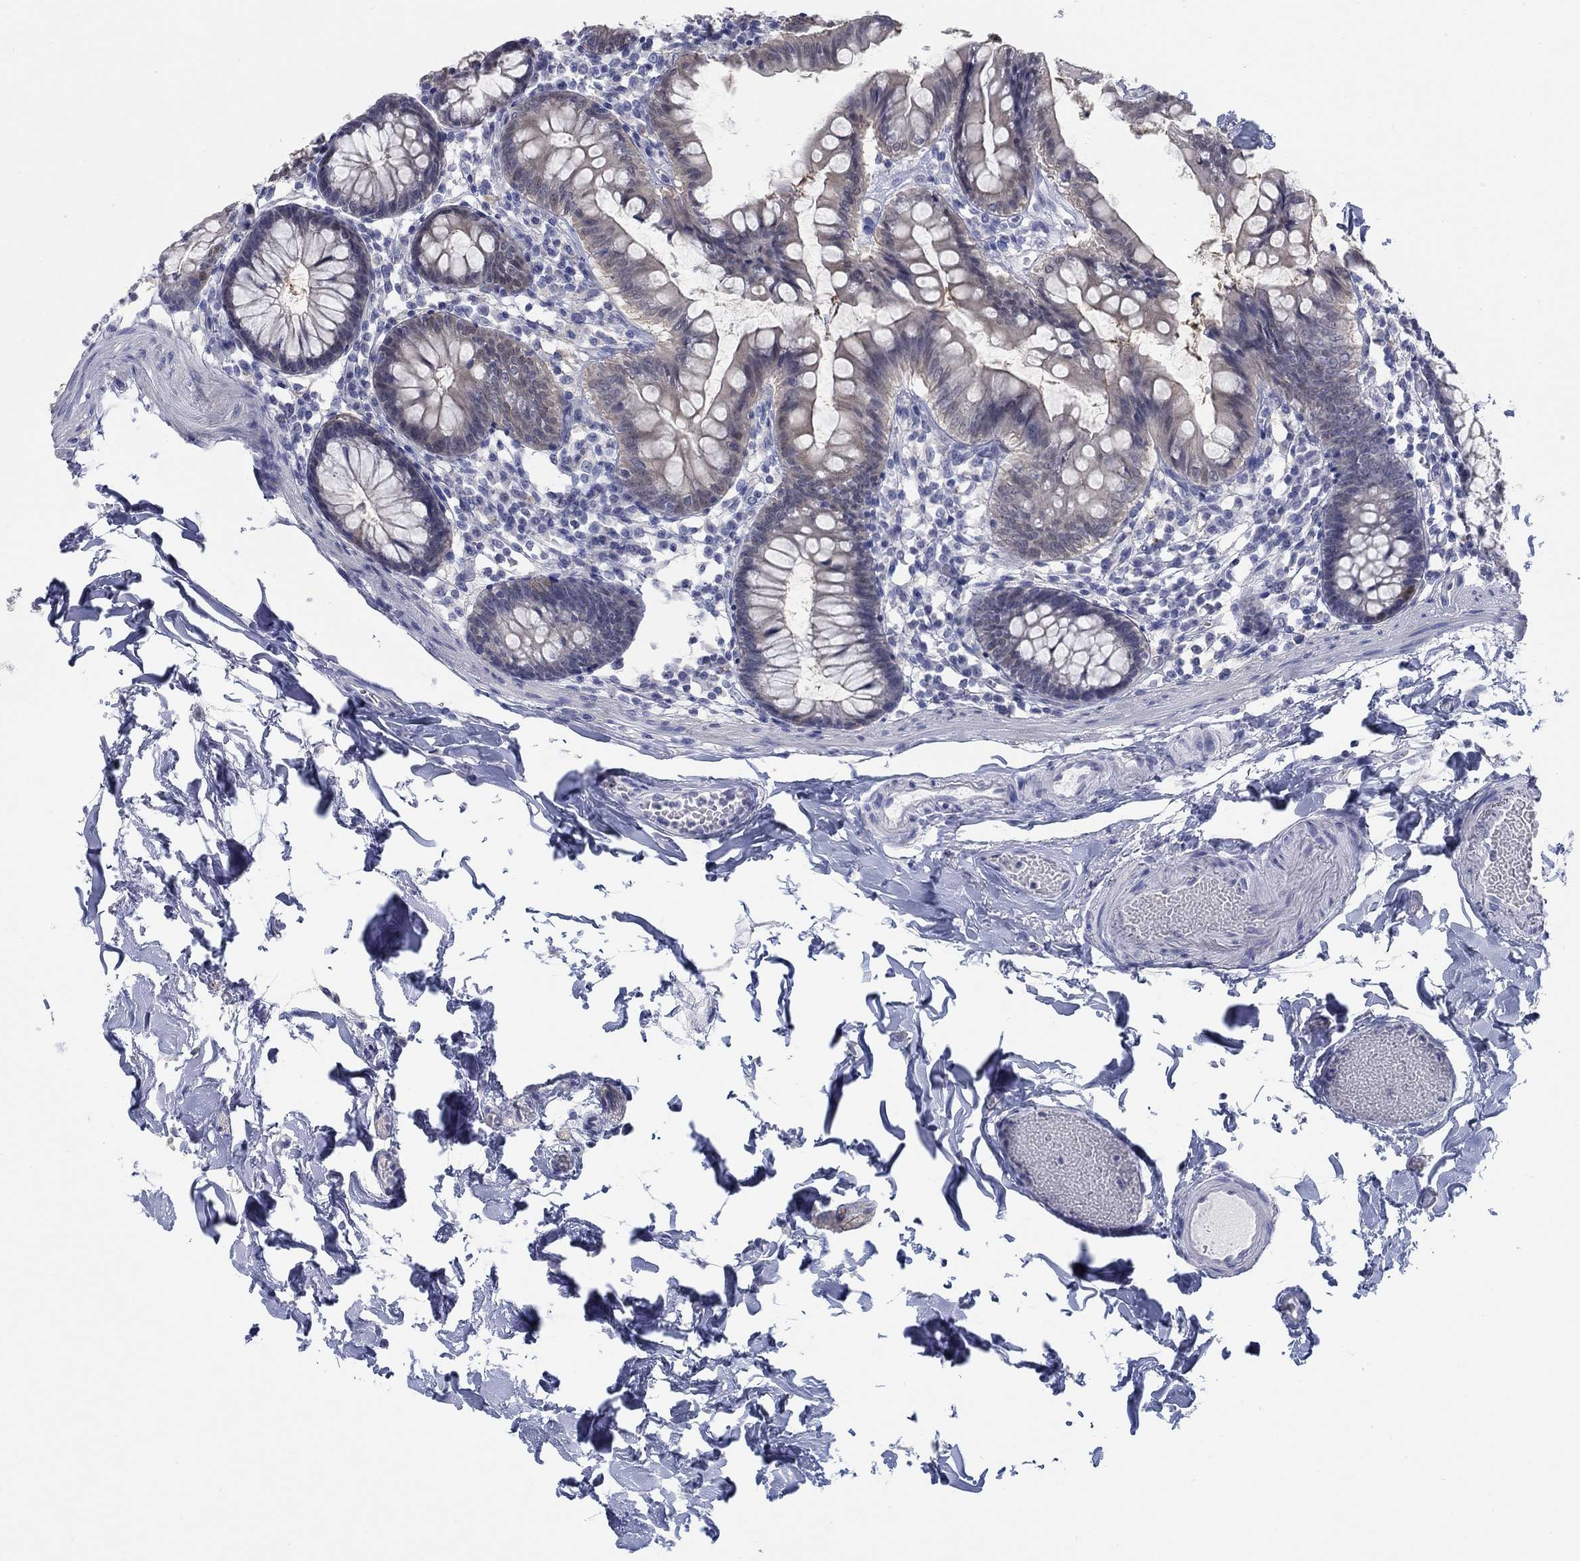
{"staining": {"intensity": "negative", "quantity": "none", "location": "none"}, "tissue": "small intestine", "cell_type": "Glandular cells", "image_type": "normal", "snomed": [{"axis": "morphology", "description": "Normal tissue, NOS"}, {"axis": "topography", "description": "Small intestine"}], "caption": "The IHC histopathology image has no significant positivity in glandular cells of small intestine. The staining is performed using DAB brown chromogen with nuclei counter-stained in using hematoxylin.", "gene": "ATP6V1G2", "patient": {"sex": "female", "age": 90}}